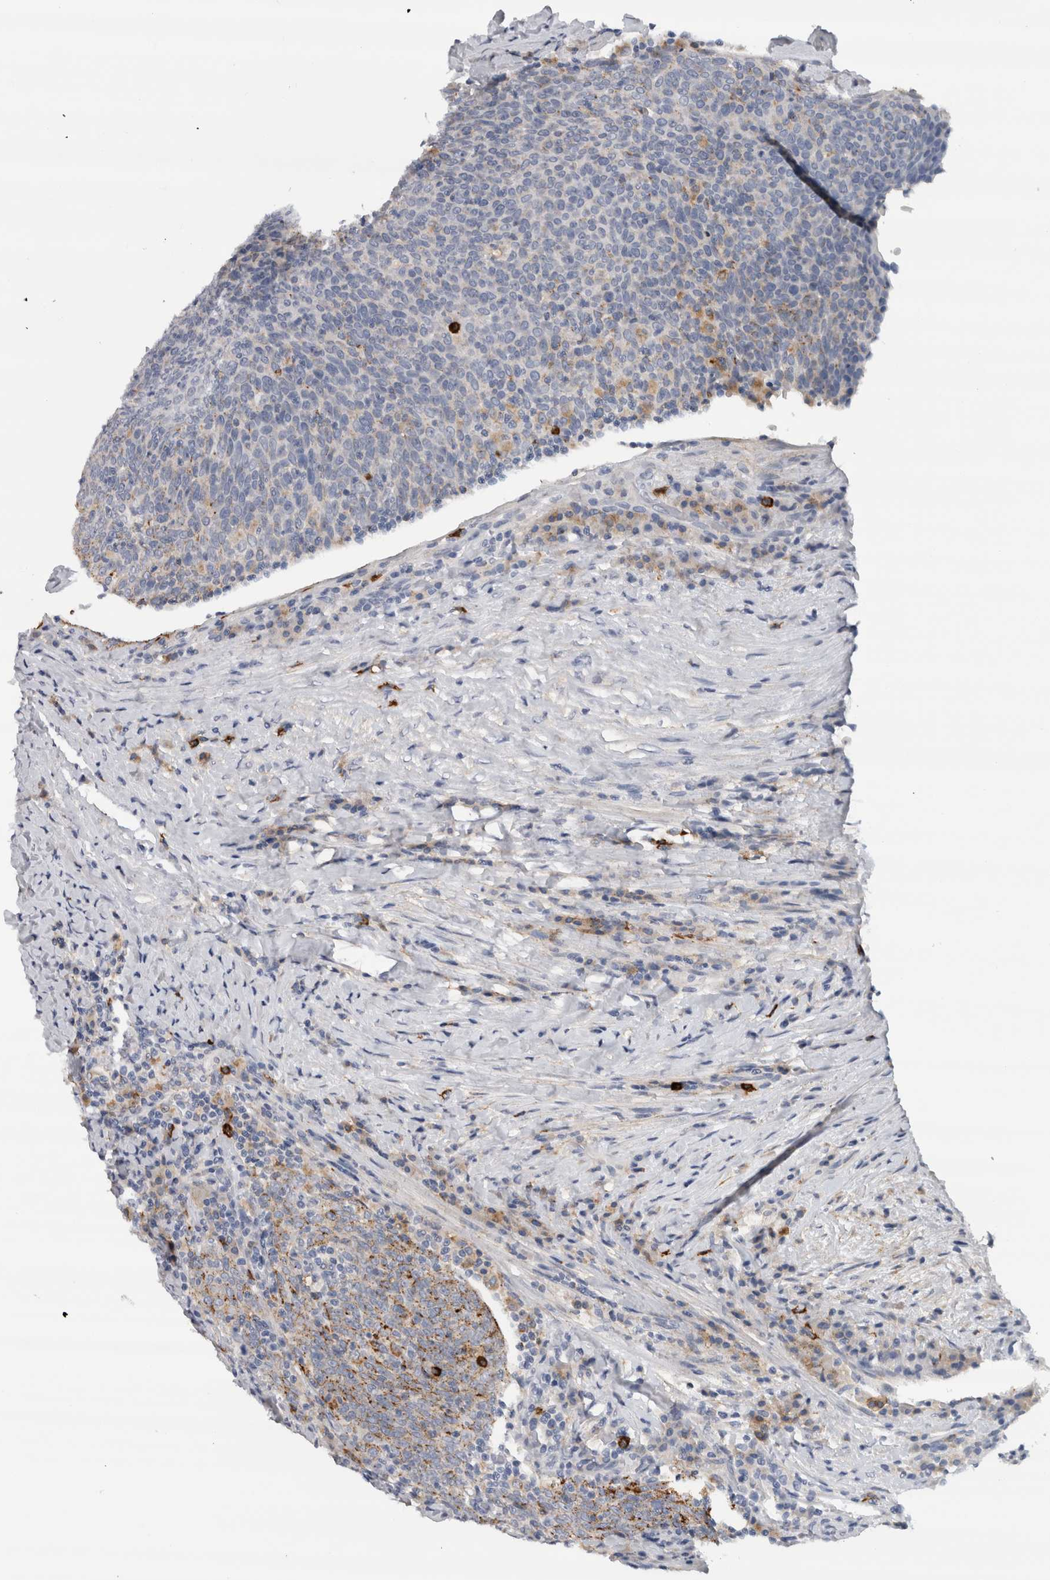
{"staining": {"intensity": "negative", "quantity": "none", "location": "none"}, "tissue": "head and neck cancer", "cell_type": "Tumor cells", "image_type": "cancer", "snomed": [{"axis": "morphology", "description": "Squamous cell carcinoma, NOS"}, {"axis": "morphology", "description": "Squamous cell carcinoma, metastatic, NOS"}, {"axis": "topography", "description": "Lymph node"}, {"axis": "topography", "description": "Head-Neck"}], "caption": "Tumor cells show no significant staining in head and neck metastatic squamous cell carcinoma.", "gene": "CD63", "patient": {"sex": "male", "age": 62}}